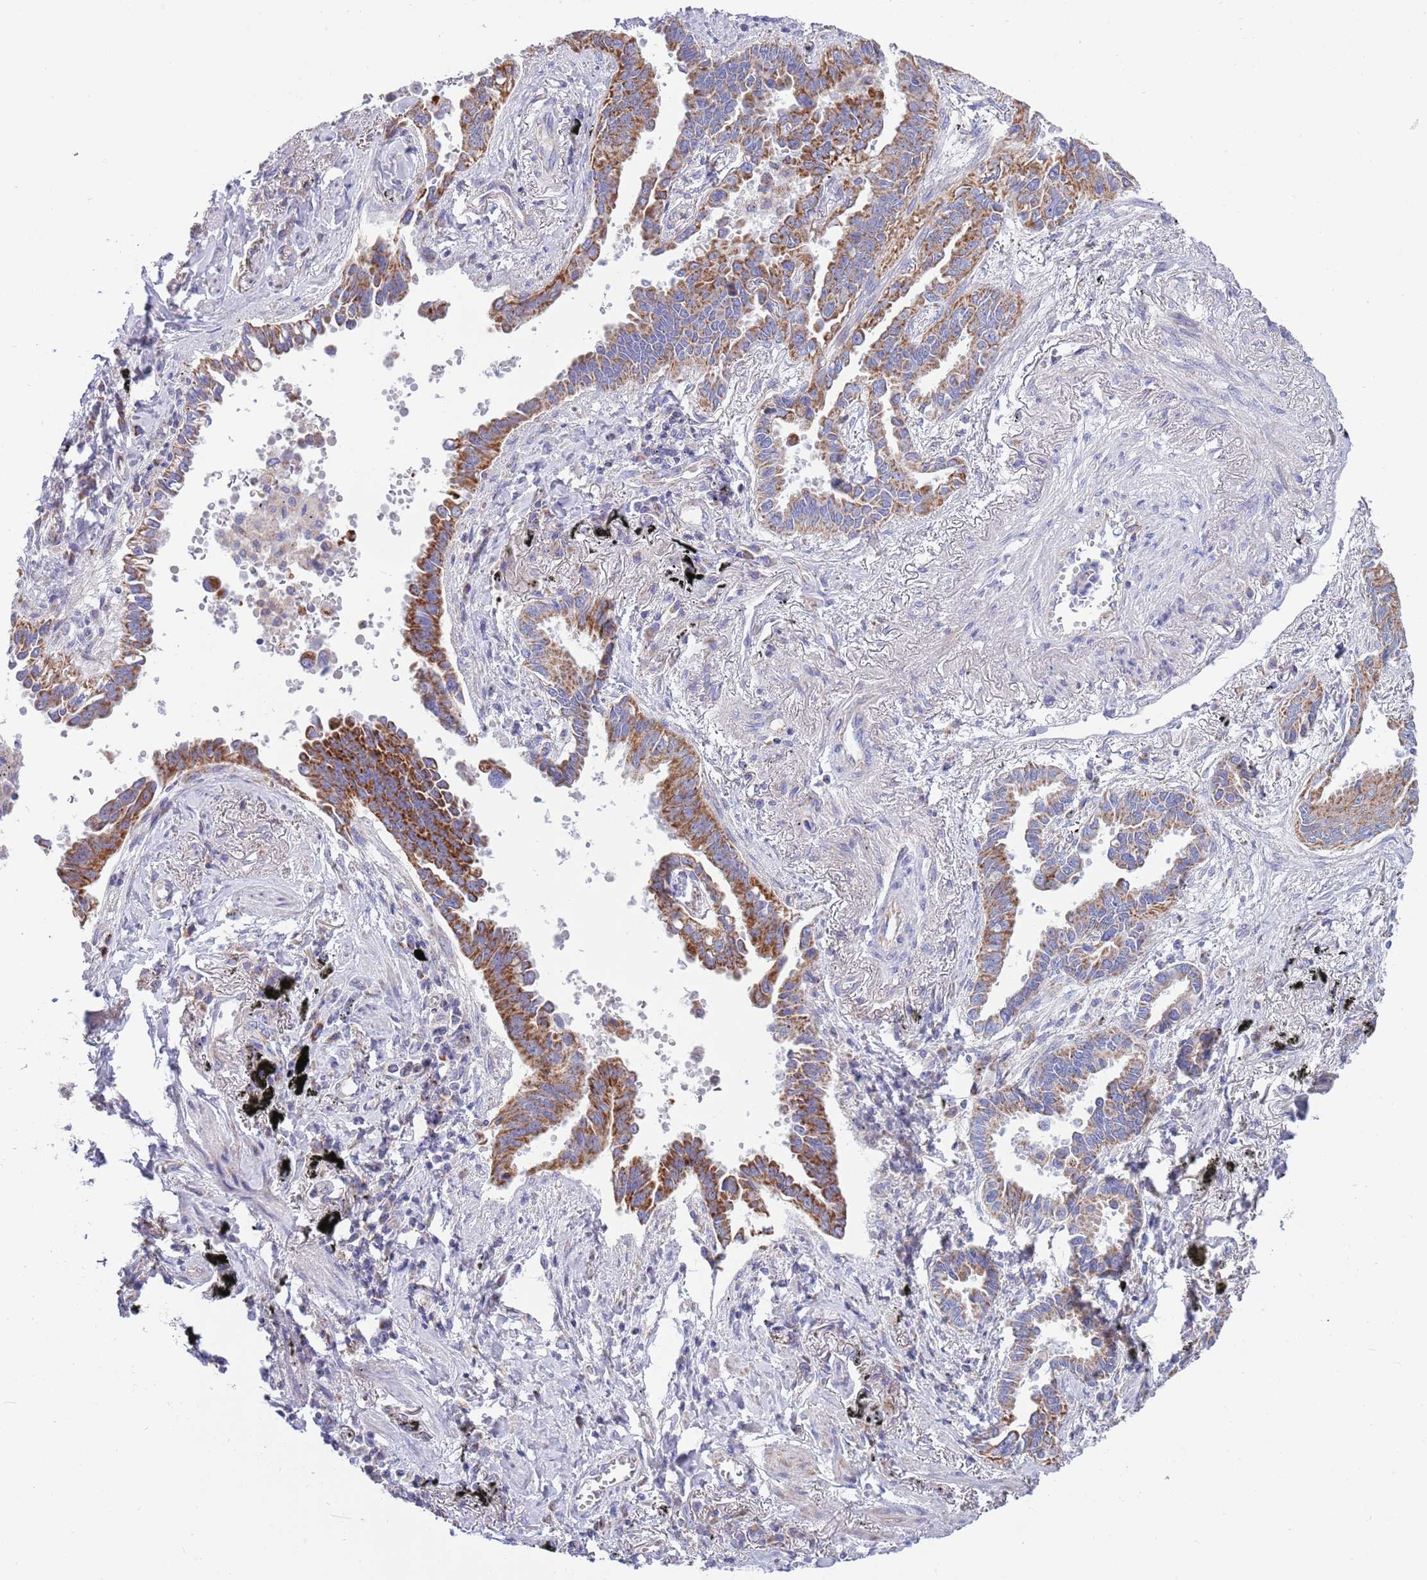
{"staining": {"intensity": "strong", "quantity": ">75%", "location": "cytoplasmic/membranous"}, "tissue": "lung cancer", "cell_type": "Tumor cells", "image_type": "cancer", "snomed": [{"axis": "morphology", "description": "Adenocarcinoma, NOS"}, {"axis": "topography", "description": "Lung"}], "caption": "There is high levels of strong cytoplasmic/membranous staining in tumor cells of lung cancer (adenocarcinoma), as demonstrated by immunohistochemical staining (brown color).", "gene": "EMC8", "patient": {"sex": "male", "age": 67}}